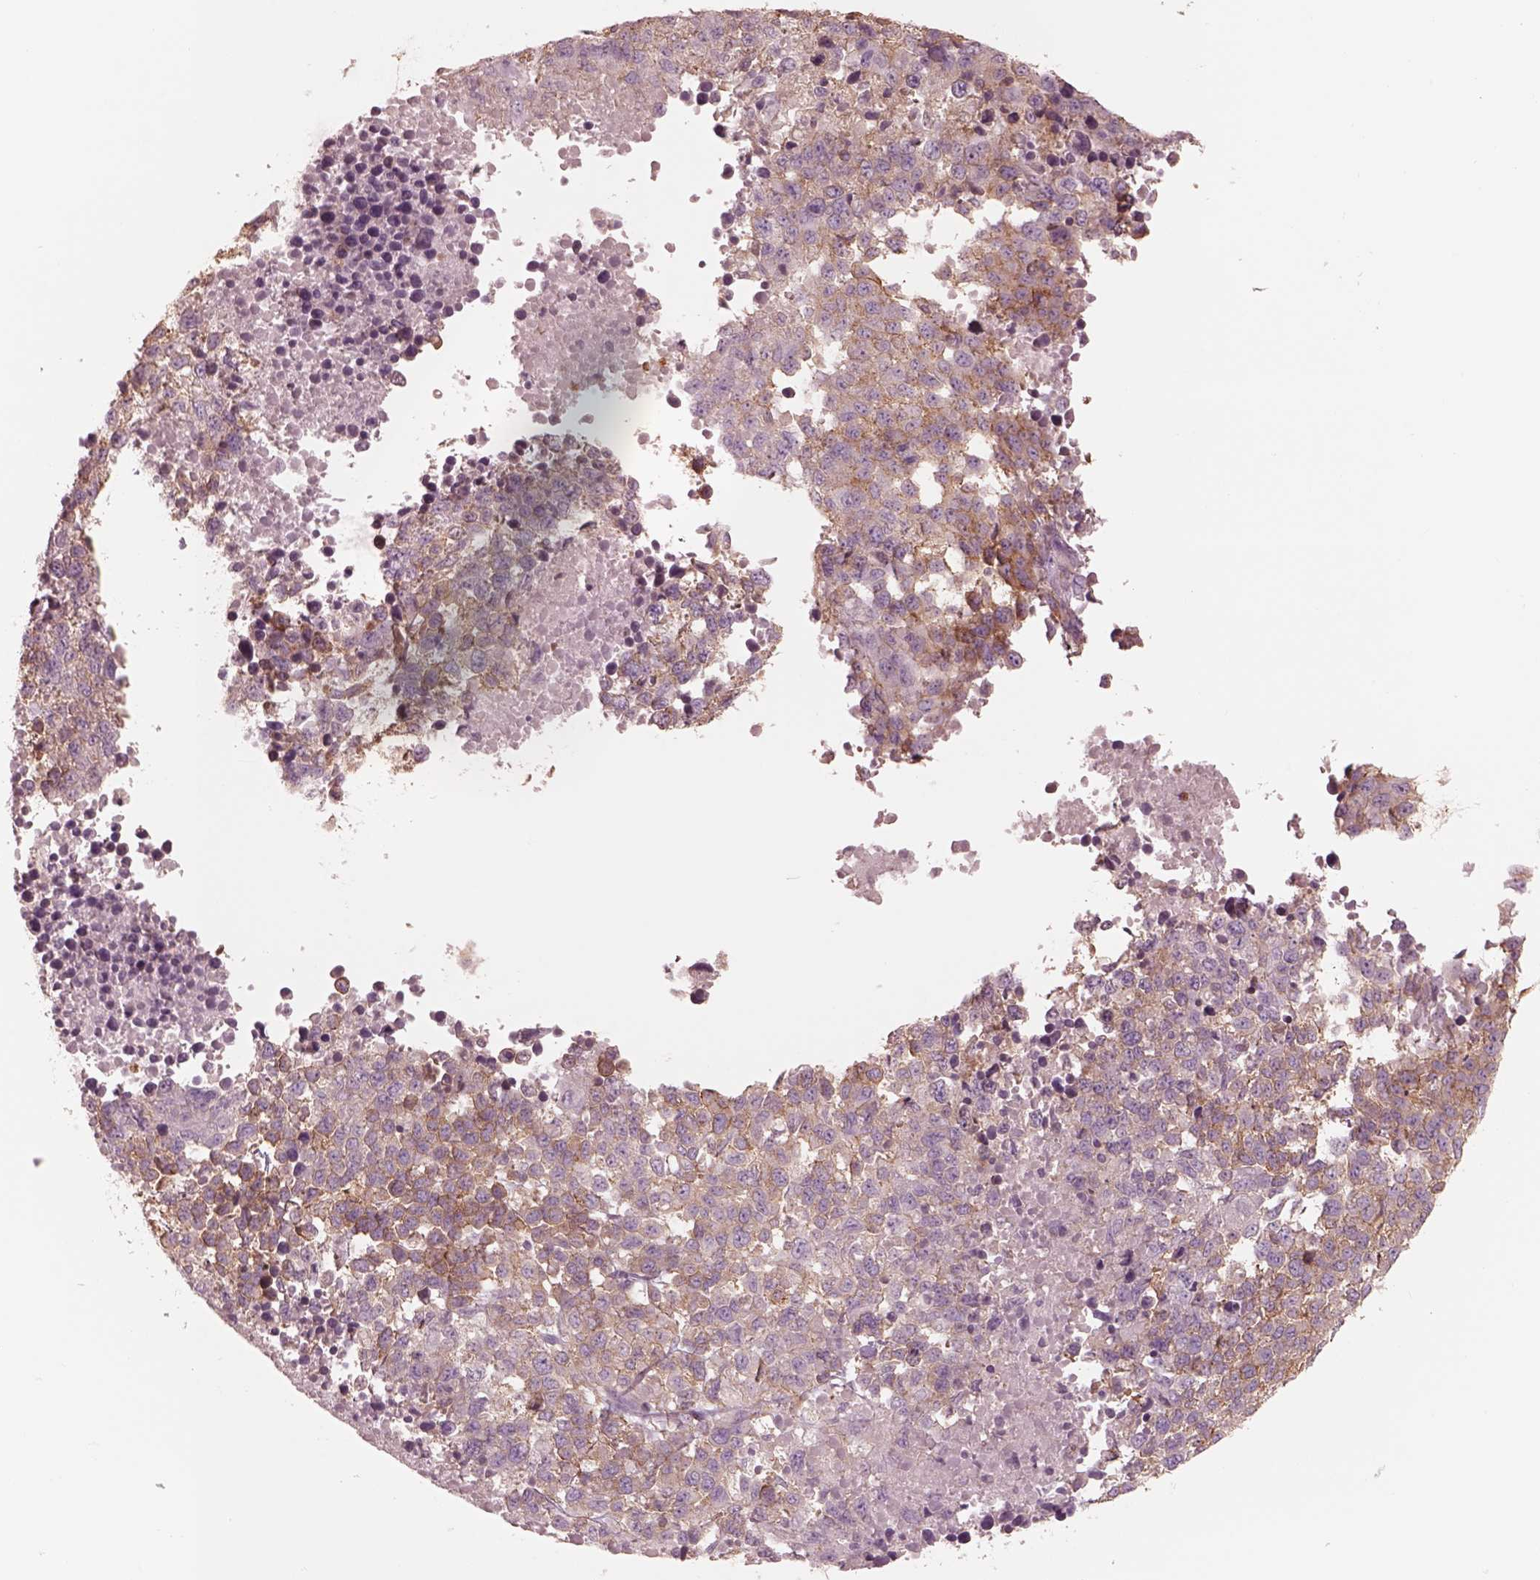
{"staining": {"intensity": "weak", "quantity": ">75%", "location": "cytoplasmic/membranous"}, "tissue": "melanoma", "cell_type": "Tumor cells", "image_type": "cancer", "snomed": [{"axis": "morphology", "description": "Malignant melanoma, Metastatic site"}, {"axis": "topography", "description": "Skin"}], "caption": "Brown immunohistochemical staining in human melanoma exhibits weak cytoplasmic/membranous positivity in about >75% of tumor cells. The staining is performed using DAB brown chromogen to label protein expression. The nuclei are counter-stained blue using hematoxylin.", "gene": "GPRIN1", "patient": {"sex": "male", "age": 84}}